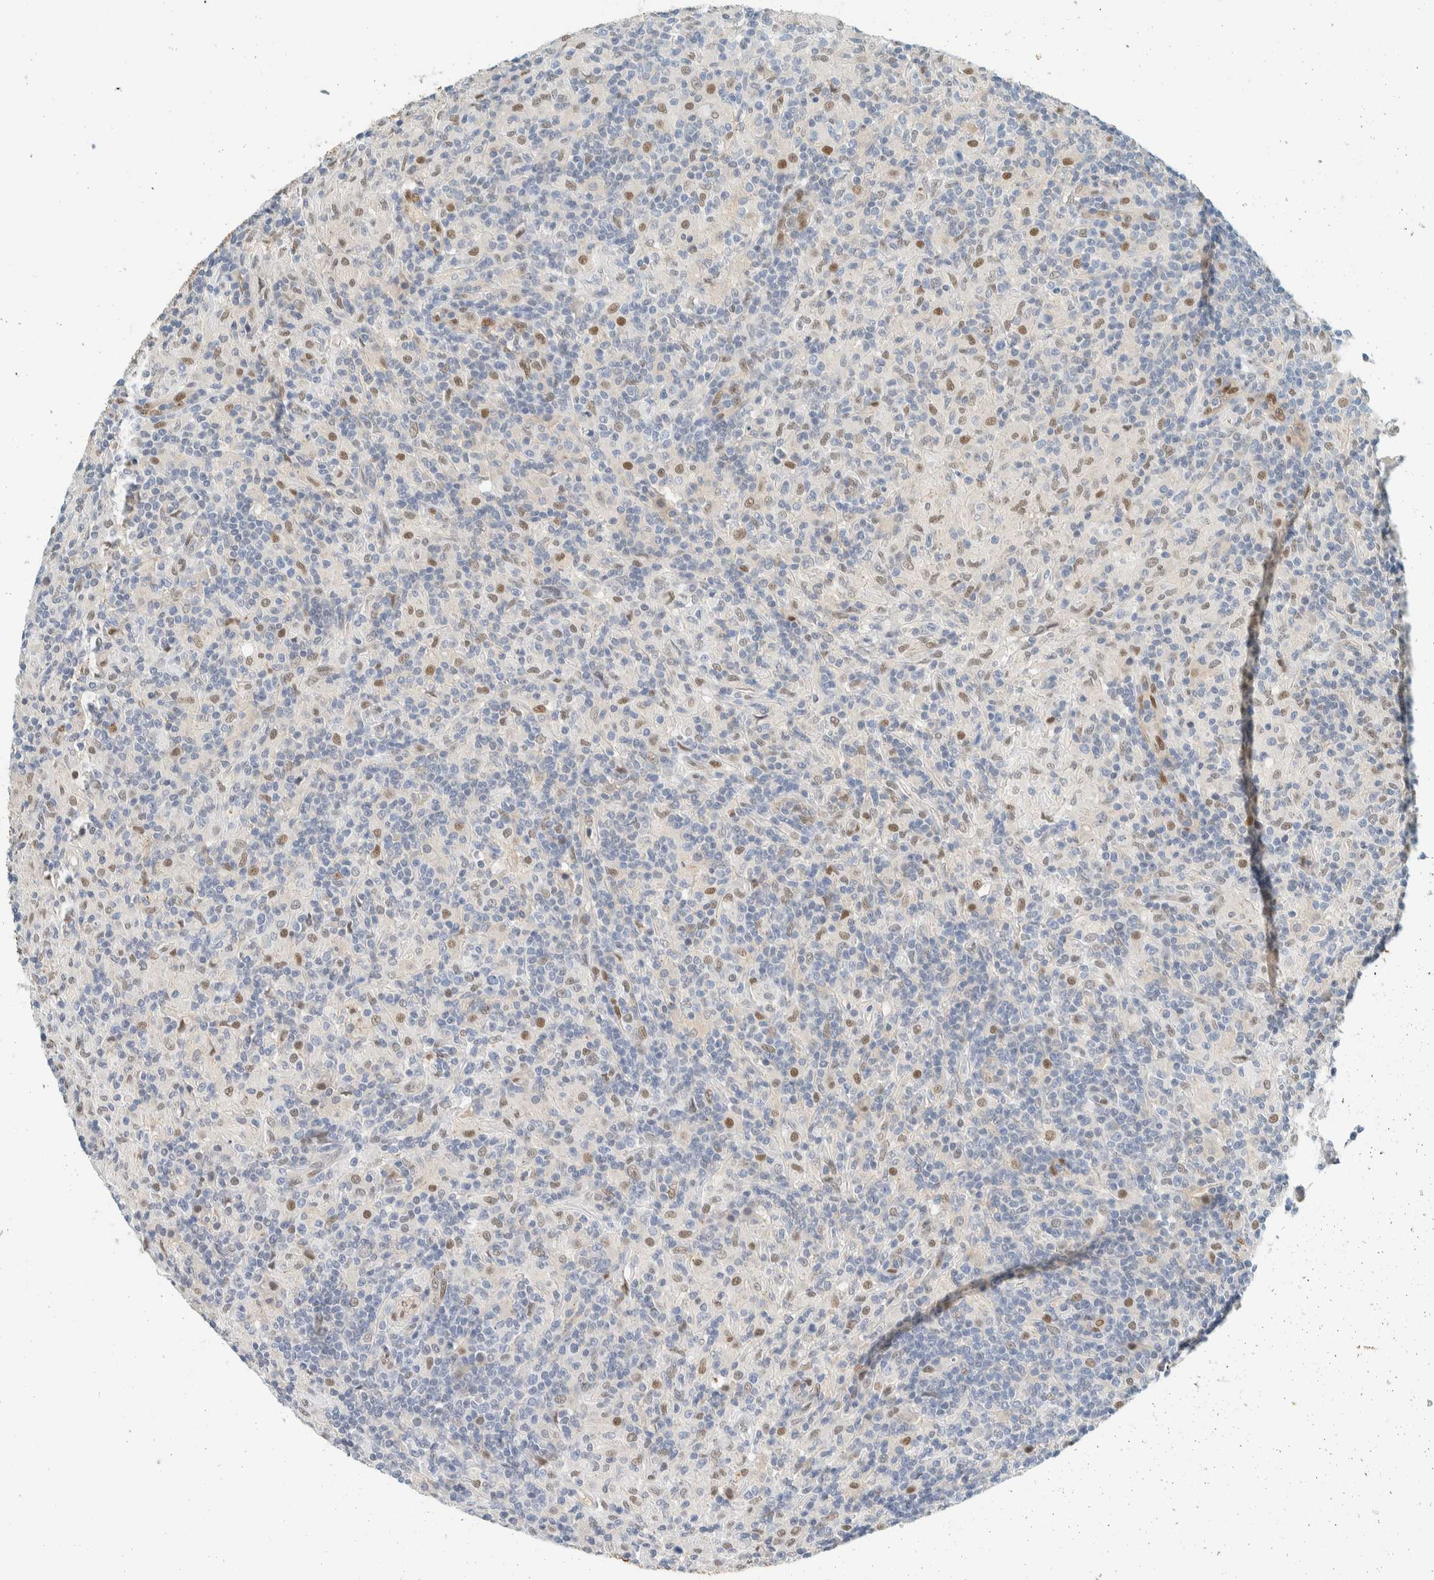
{"staining": {"intensity": "weak", "quantity": "<25%", "location": "nuclear"}, "tissue": "lymphoma", "cell_type": "Tumor cells", "image_type": "cancer", "snomed": [{"axis": "morphology", "description": "Hodgkin's disease, NOS"}, {"axis": "topography", "description": "Lymph node"}], "caption": "This image is of Hodgkin's disease stained with immunohistochemistry (IHC) to label a protein in brown with the nuclei are counter-stained blue. There is no staining in tumor cells.", "gene": "TSTD2", "patient": {"sex": "male", "age": 70}}